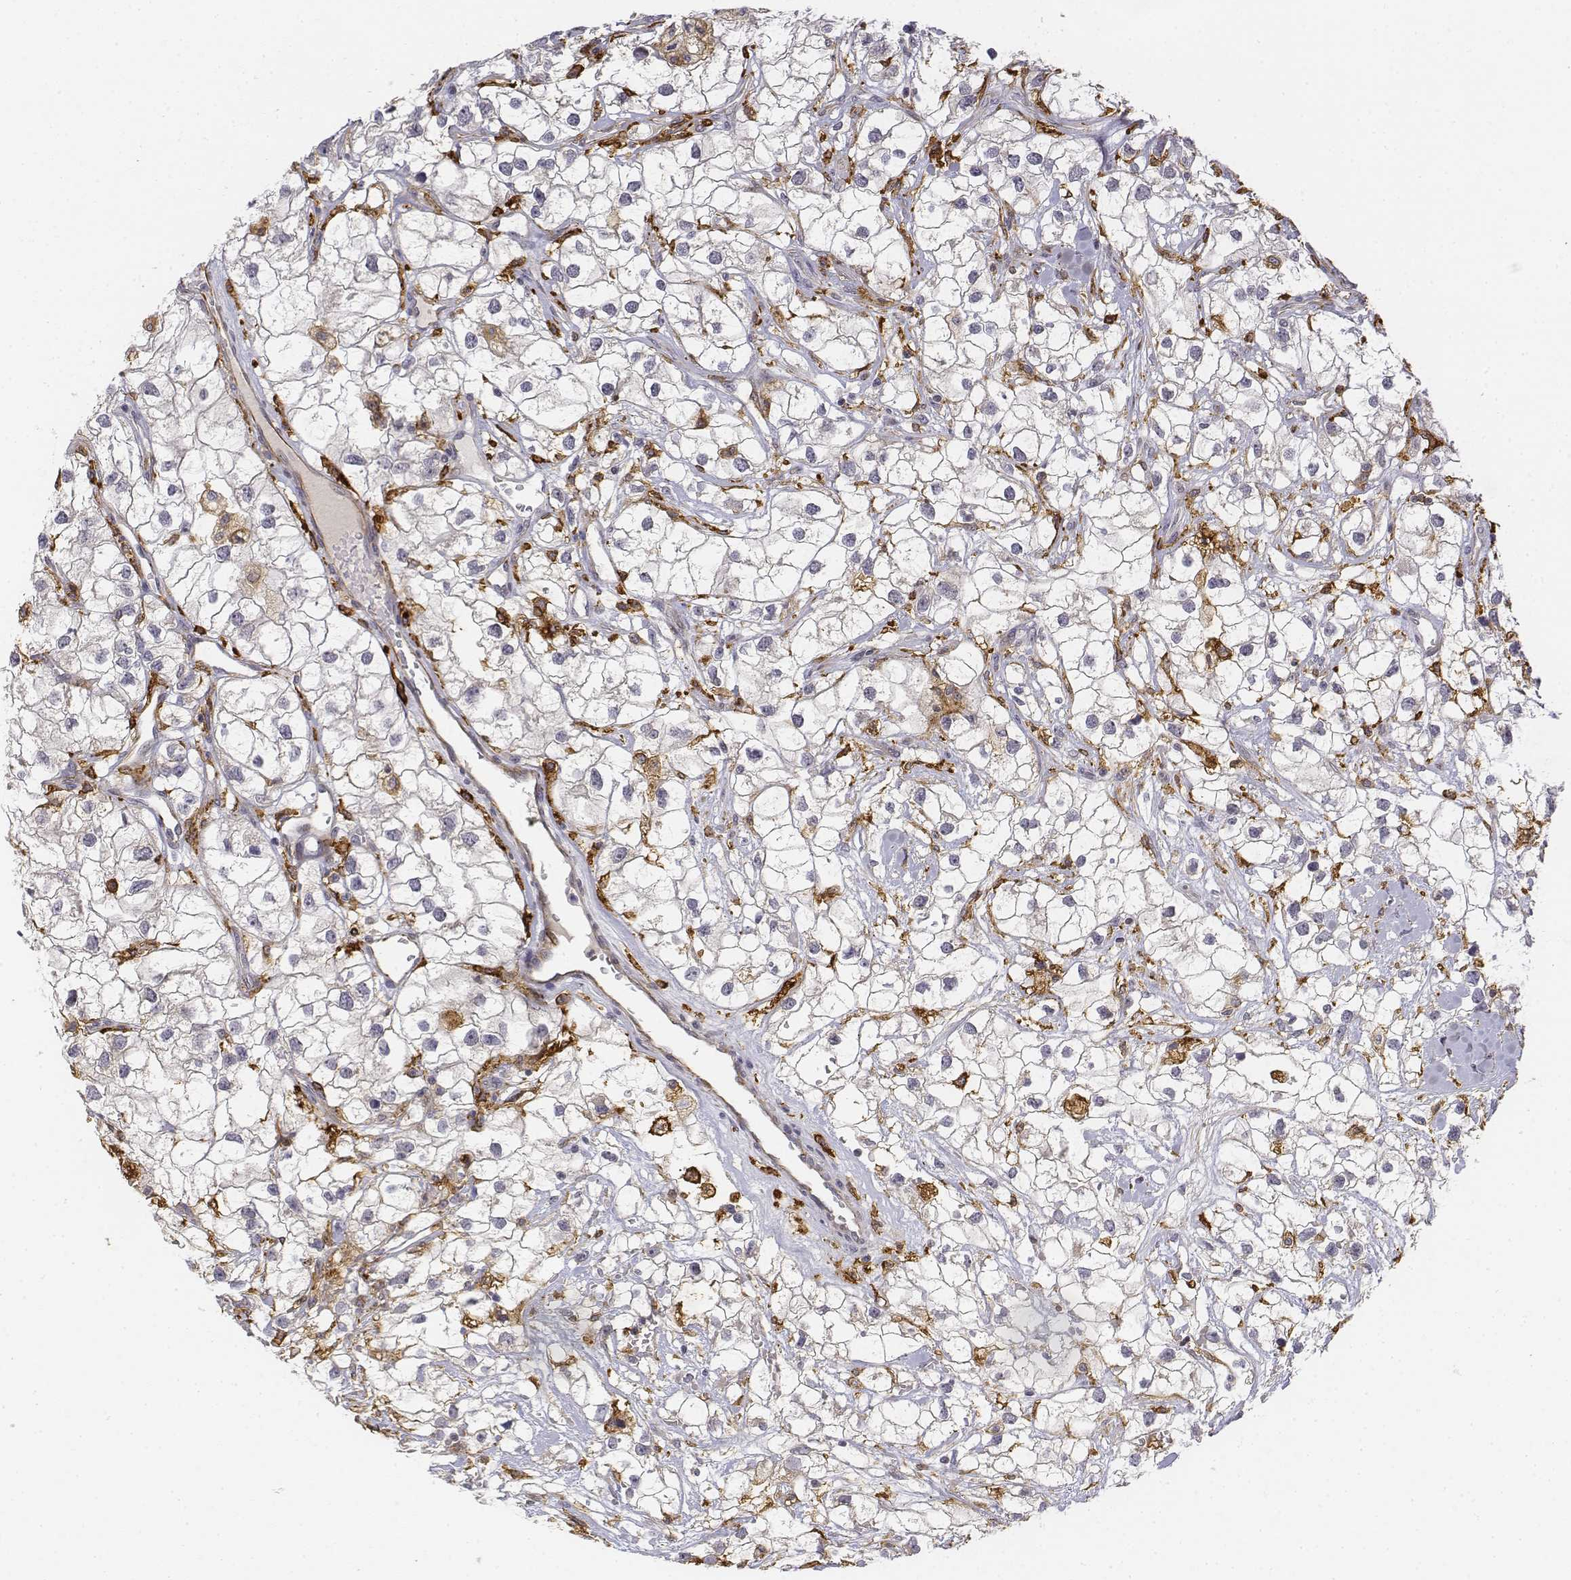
{"staining": {"intensity": "negative", "quantity": "none", "location": "none"}, "tissue": "renal cancer", "cell_type": "Tumor cells", "image_type": "cancer", "snomed": [{"axis": "morphology", "description": "Adenocarcinoma, NOS"}, {"axis": "topography", "description": "Kidney"}], "caption": "Tumor cells are negative for brown protein staining in renal cancer (adenocarcinoma).", "gene": "CD14", "patient": {"sex": "male", "age": 59}}